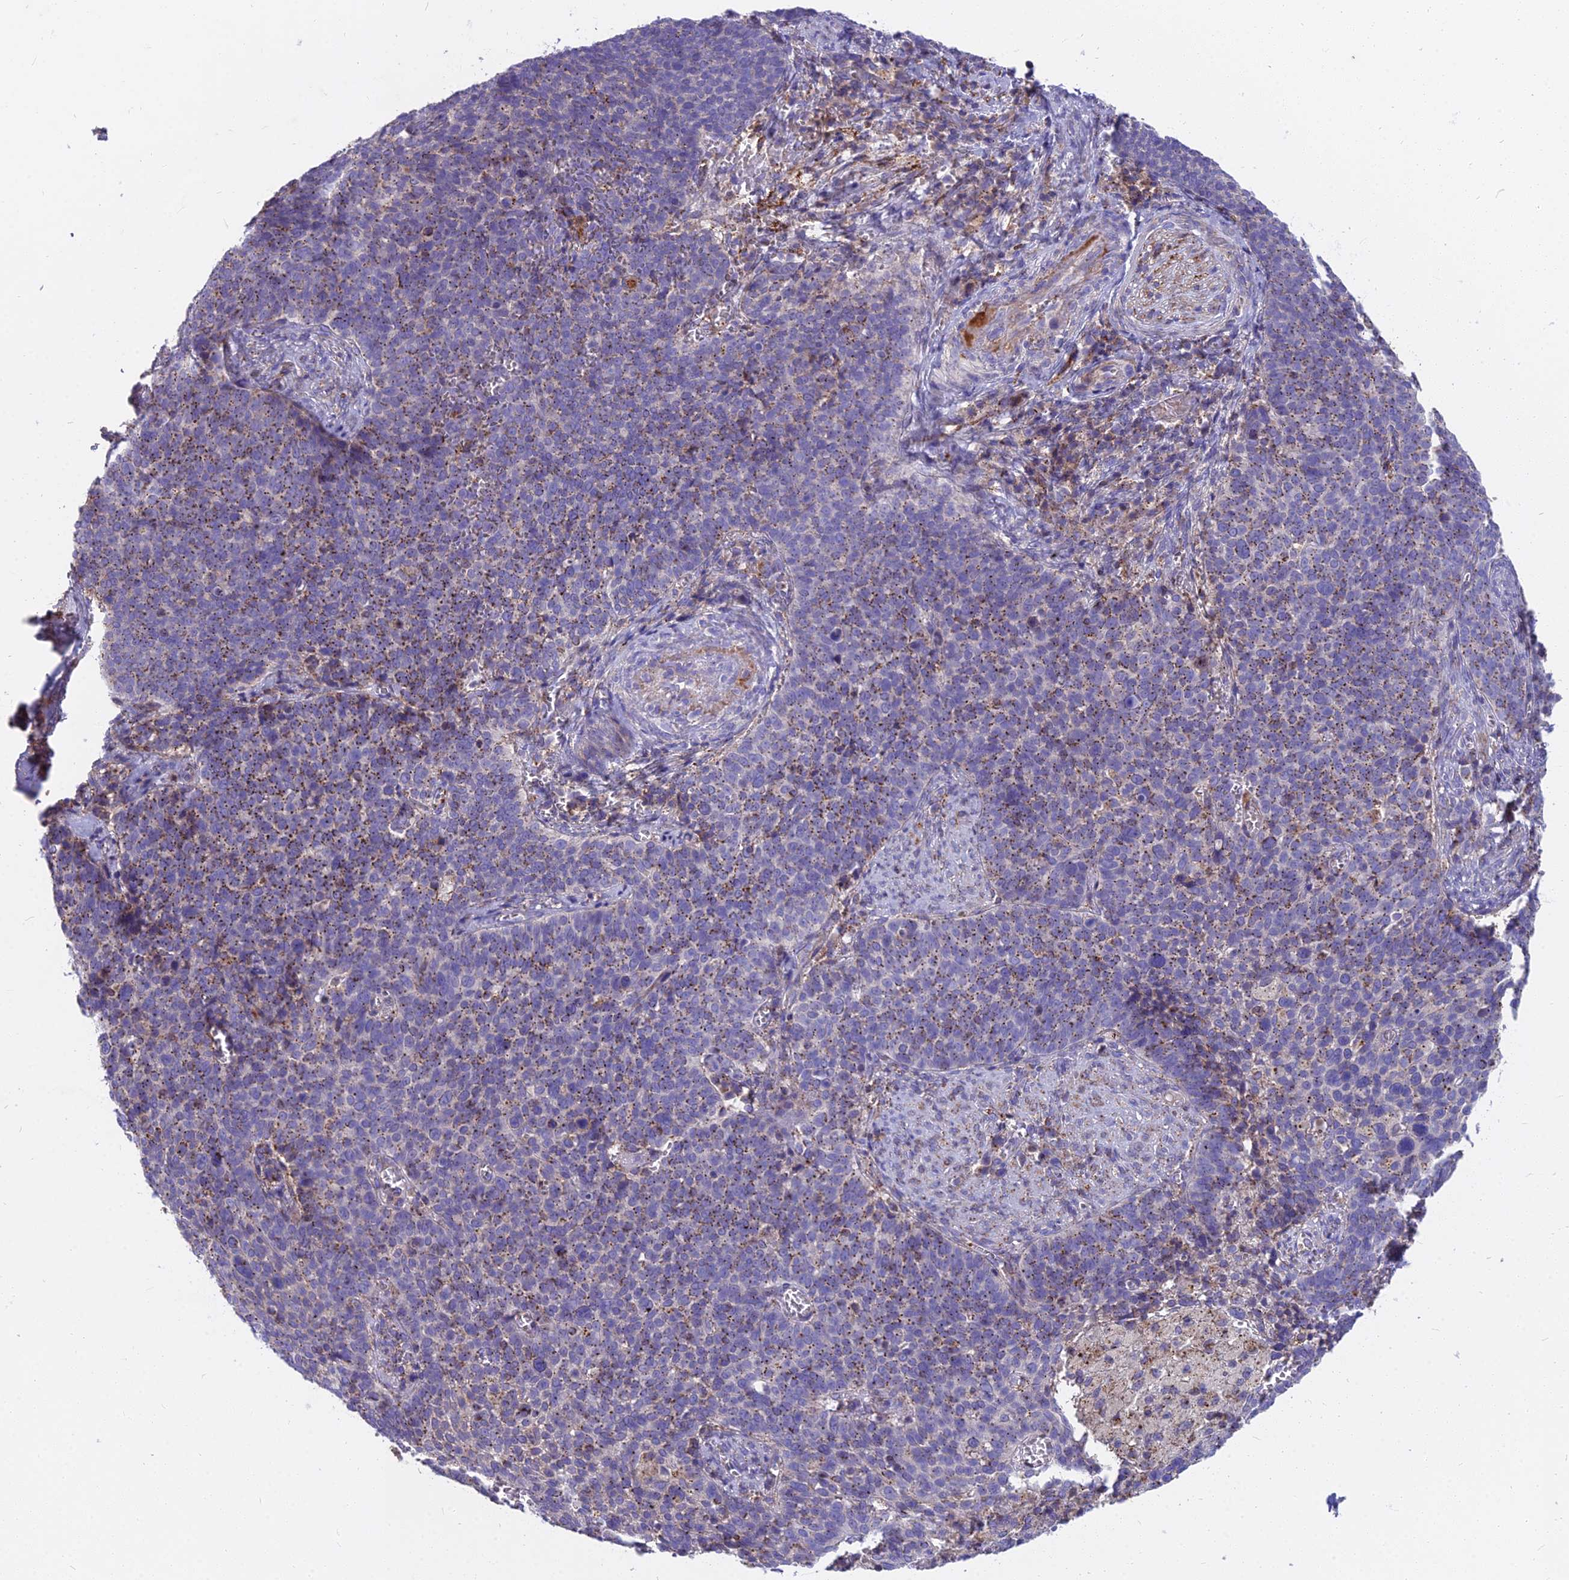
{"staining": {"intensity": "moderate", "quantity": "25%-75%", "location": "cytoplasmic/membranous"}, "tissue": "cervical cancer", "cell_type": "Tumor cells", "image_type": "cancer", "snomed": [{"axis": "morphology", "description": "Normal tissue, NOS"}, {"axis": "morphology", "description": "Squamous cell carcinoma, NOS"}, {"axis": "topography", "description": "Cervix"}], "caption": "Cervical cancer stained for a protein demonstrates moderate cytoplasmic/membranous positivity in tumor cells.", "gene": "FRMPD1", "patient": {"sex": "female", "age": 39}}